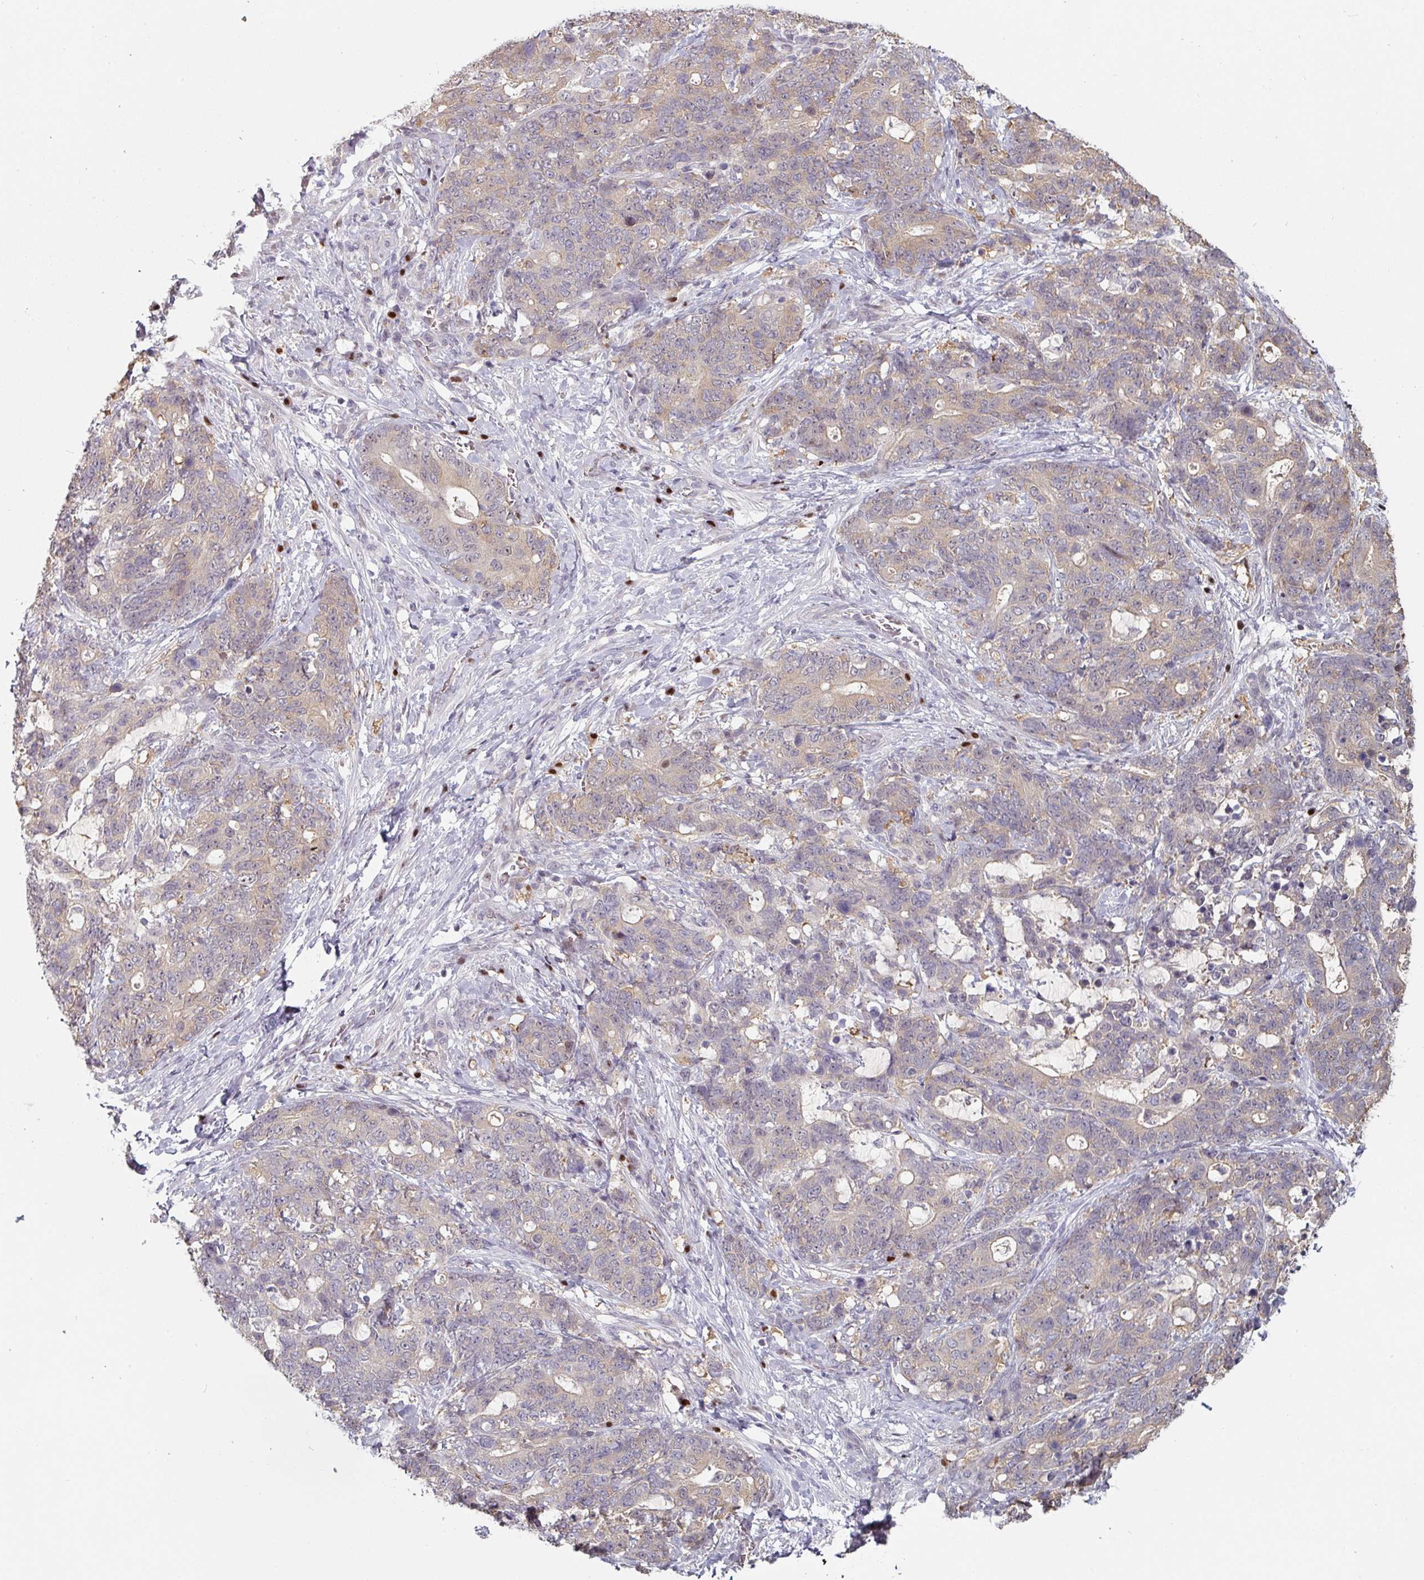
{"staining": {"intensity": "weak", "quantity": "<25%", "location": "cytoplasmic/membranous"}, "tissue": "stomach cancer", "cell_type": "Tumor cells", "image_type": "cancer", "snomed": [{"axis": "morphology", "description": "Normal tissue, NOS"}, {"axis": "morphology", "description": "Adenocarcinoma, NOS"}, {"axis": "topography", "description": "Stomach"}], "caption": "Immunohistochemistry of stomach adenocarcinoma exhibits no positivity in tumor cells.", "gene": "ZBTB6", "patient": {"sex": "female", "age": 64}}